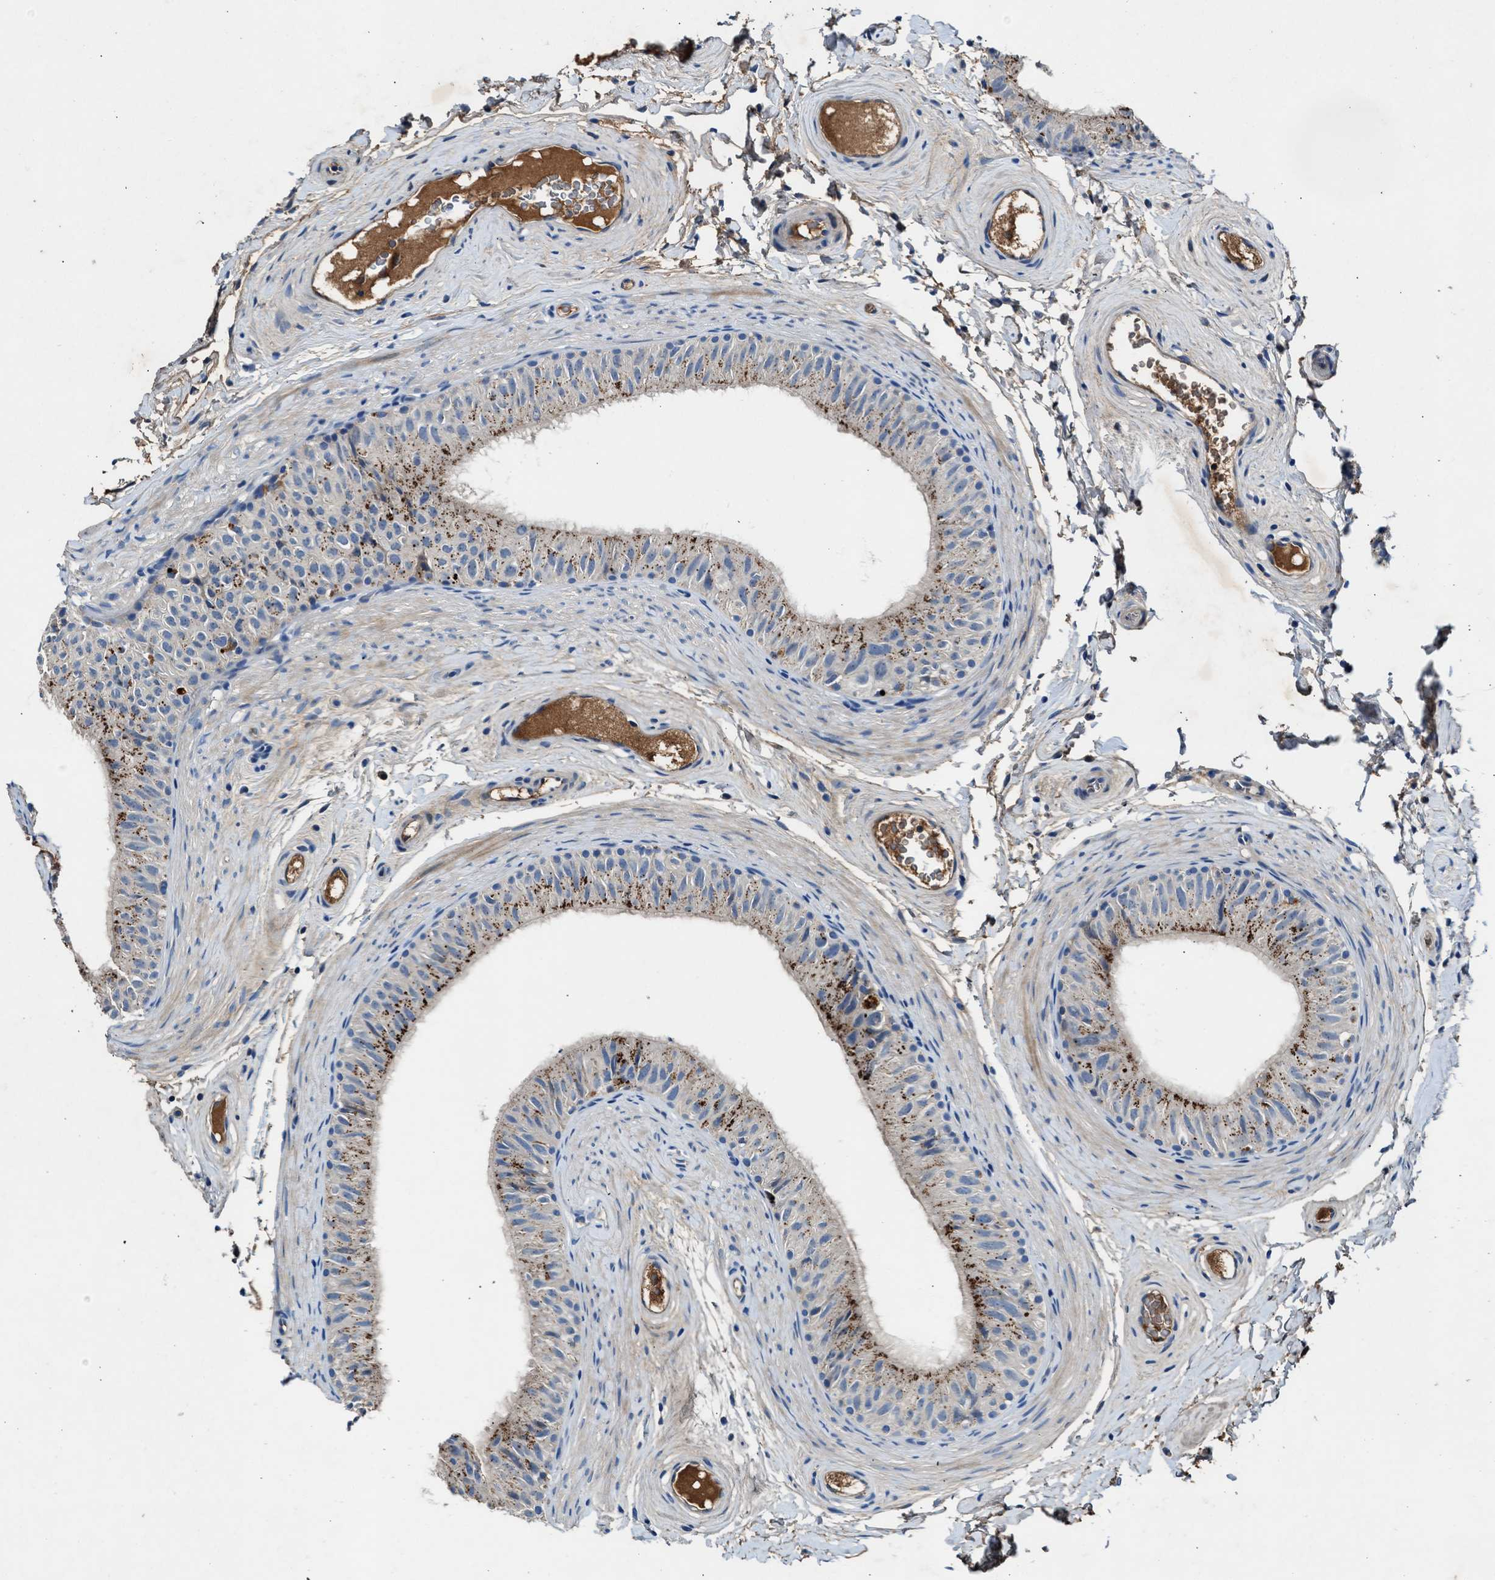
{"staining": {"intensity": "moderate", "quantity": "<25%", "location": "cytoplasmic/membranous"}, "tissue": "epididymis", "cell_type": "Glandular cells", "image_type": "normal", "snomed": [{"axis": "morphology", "description": "Normal tissue, NOS"}, {"axis": "topography", "description": "Epididymis"}], "caption": "A high-resolution micrograph shows immunohistochemistry (IHC) staining of normal epididymis, which demonstrates moderate cytoplasmic/membranous staining in approximately <25% of glandular cells.", "gene": "RWDD2B", "patient": {"sex": "male", "age": 34}}